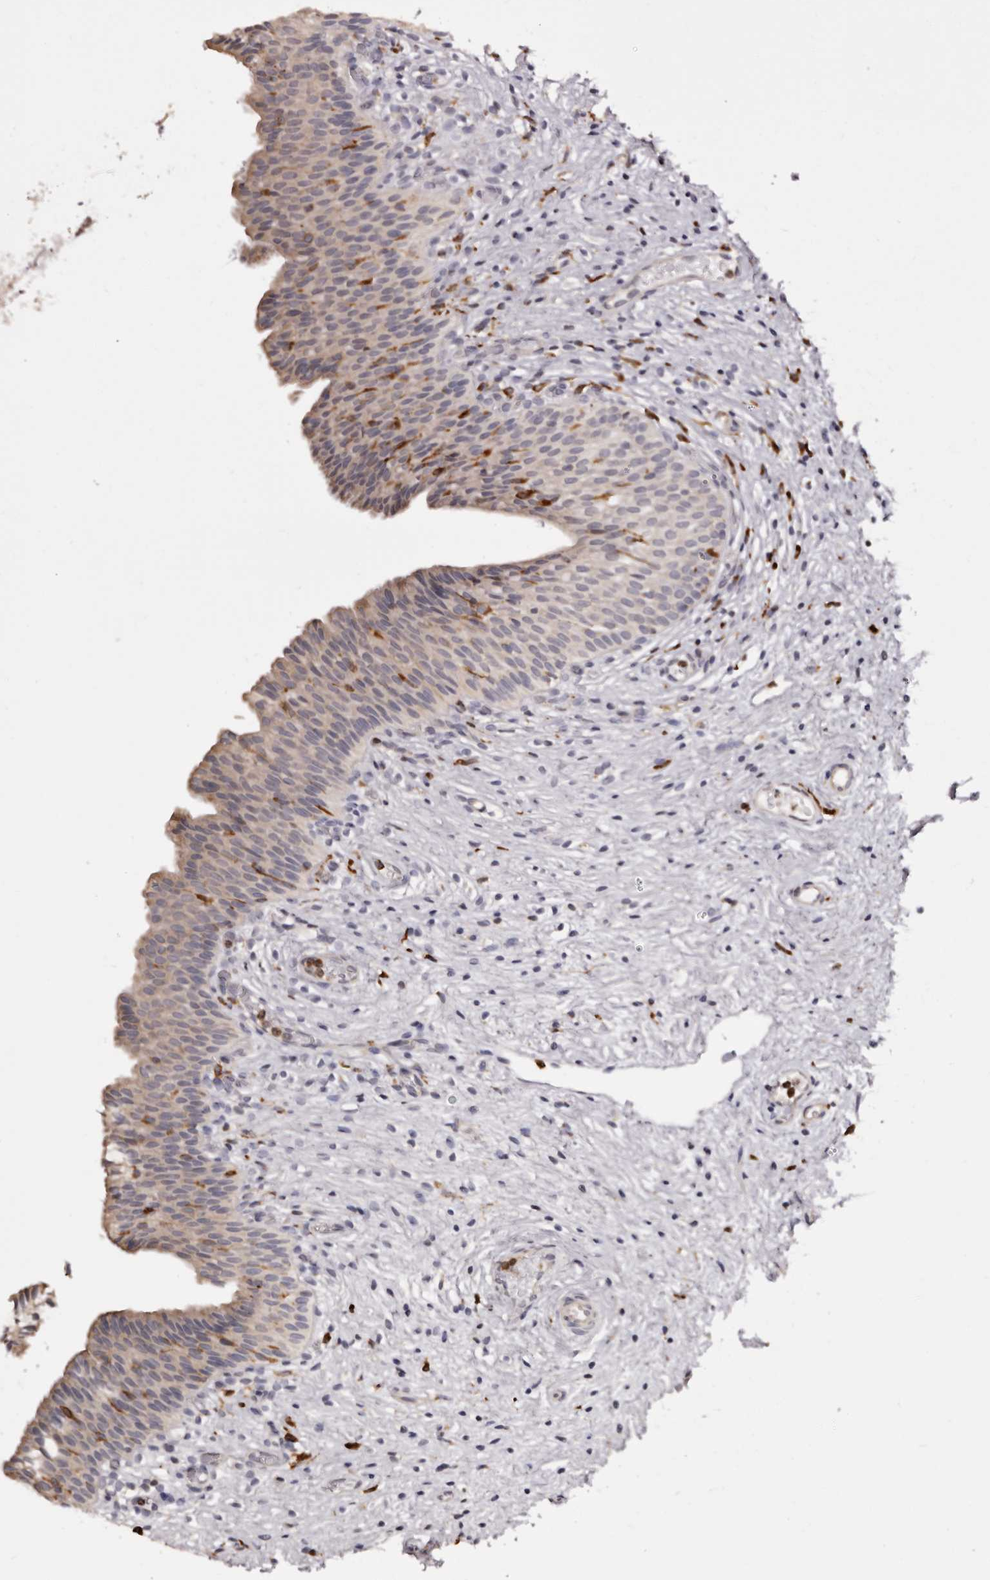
{"staining": {"intensity": "weak", "quantity": "25%-75%", "location": "cytoplasmic/membranous"}, "tissue": "urinary bladder", "cell_type": "Urothelial cells", "image_type": "normal", "snomed": [{"axis": "morphology", "description": "Normal tissue, NOS"}, {"axis": "topography", "description": "Urinary bladder"}], "caption": "Weak cytoplasmic/membranous expression is appreciated in about 25%-75% of urothelial cells in unremarkable urinary bladder.", "gene": "TNNI1", "patient": {"sex": "male", "age": 1}}